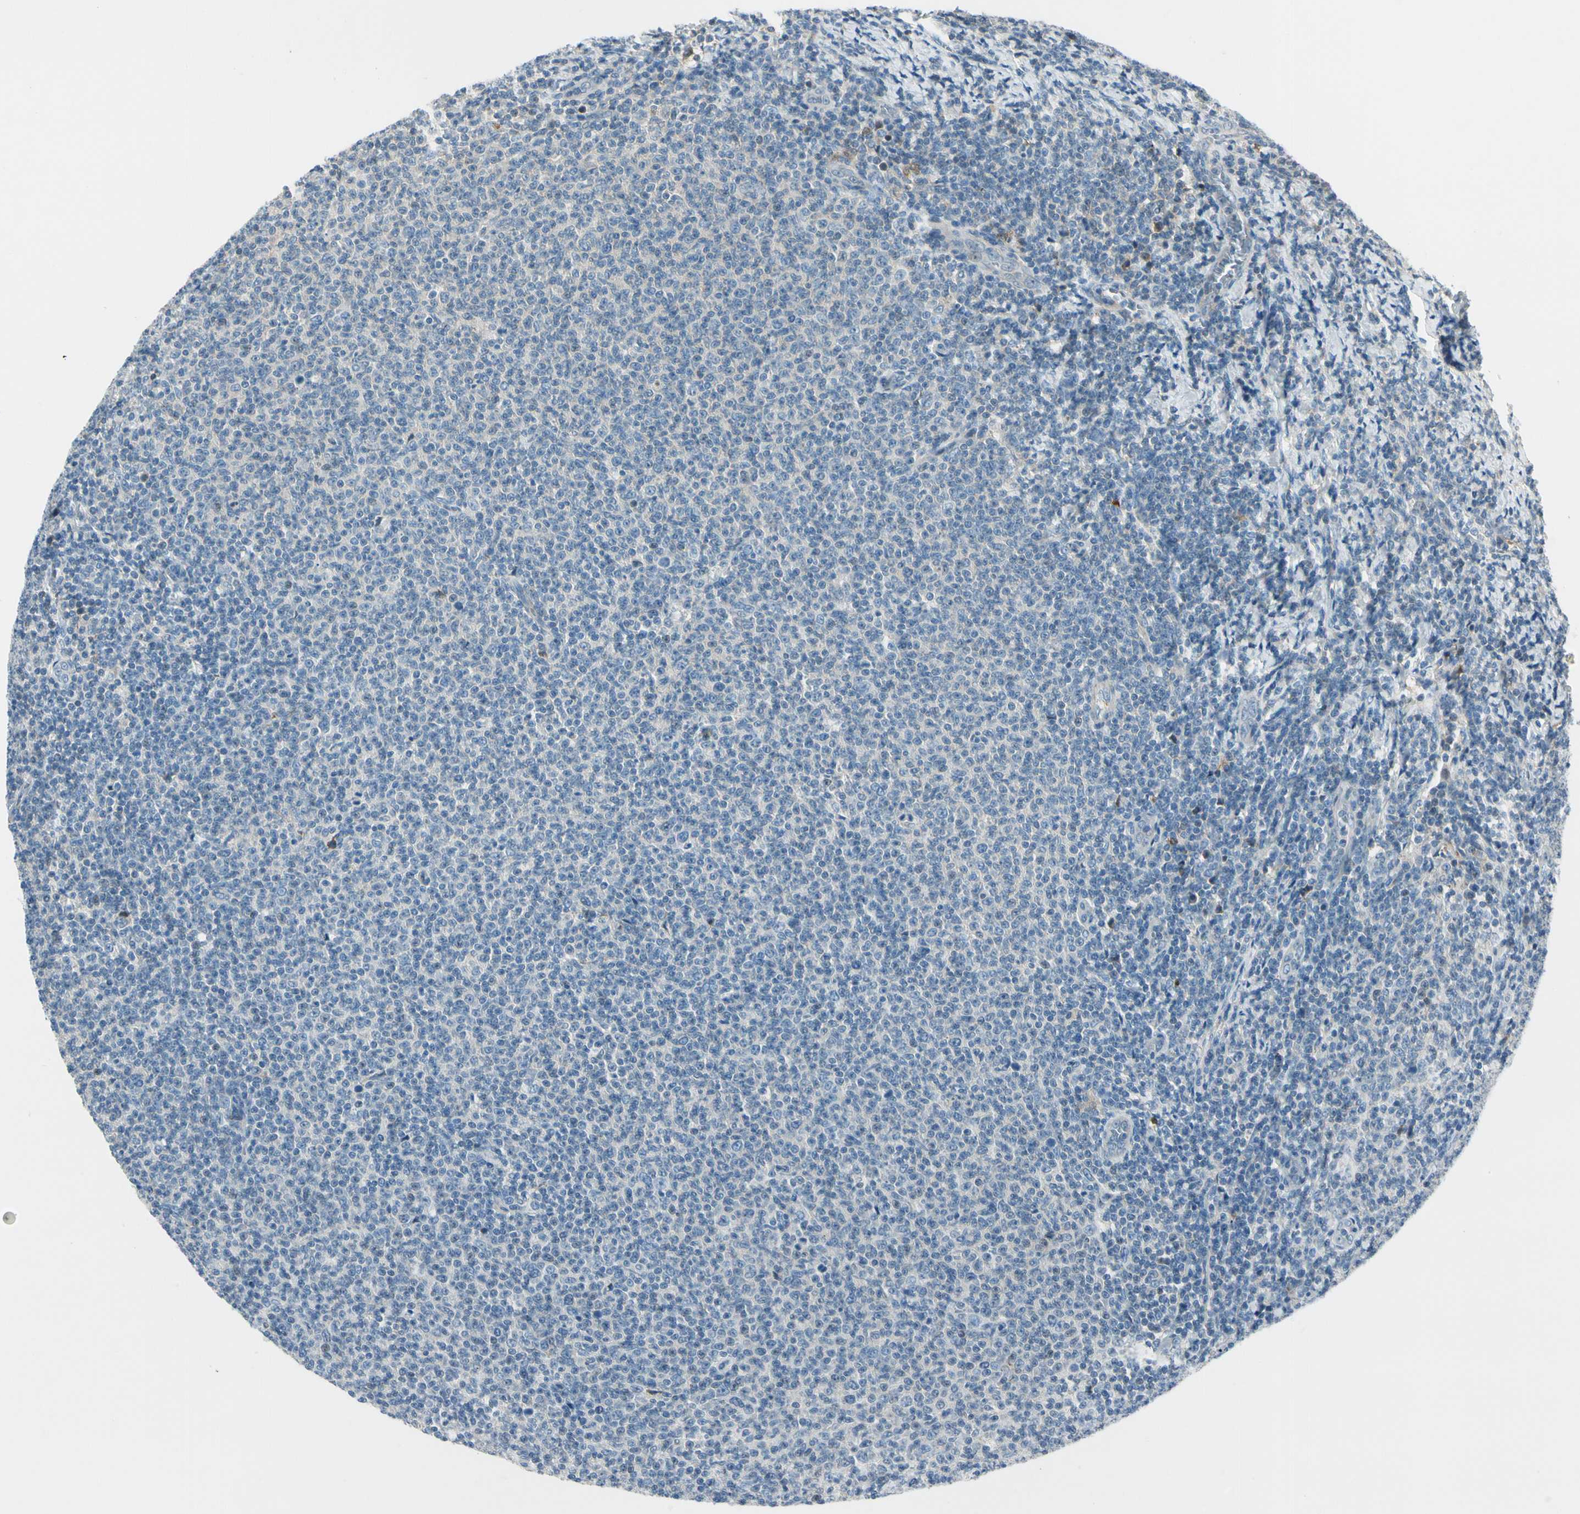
{"staining": {"intensity": "negative", "quantity": "none", "location": "none"}, "tissue": "lymphoma", "cell_type": "Tumor cells", "image_type": "cancer", "snomed": [{"axis": "morphology", "description": "Malignant lymphoma, non-Hodgkin's type, Low grade"}, {"axis": "topography", "description": "Lymph node"}], "caption": "DAB immunohistochemical staining of low-grade malignant lymphoma, non-Hodgkin's type exhibits no significant positivity in tumor cells.", "gene": "CDH6", "patient": {"sex": "male", "age": 66}}